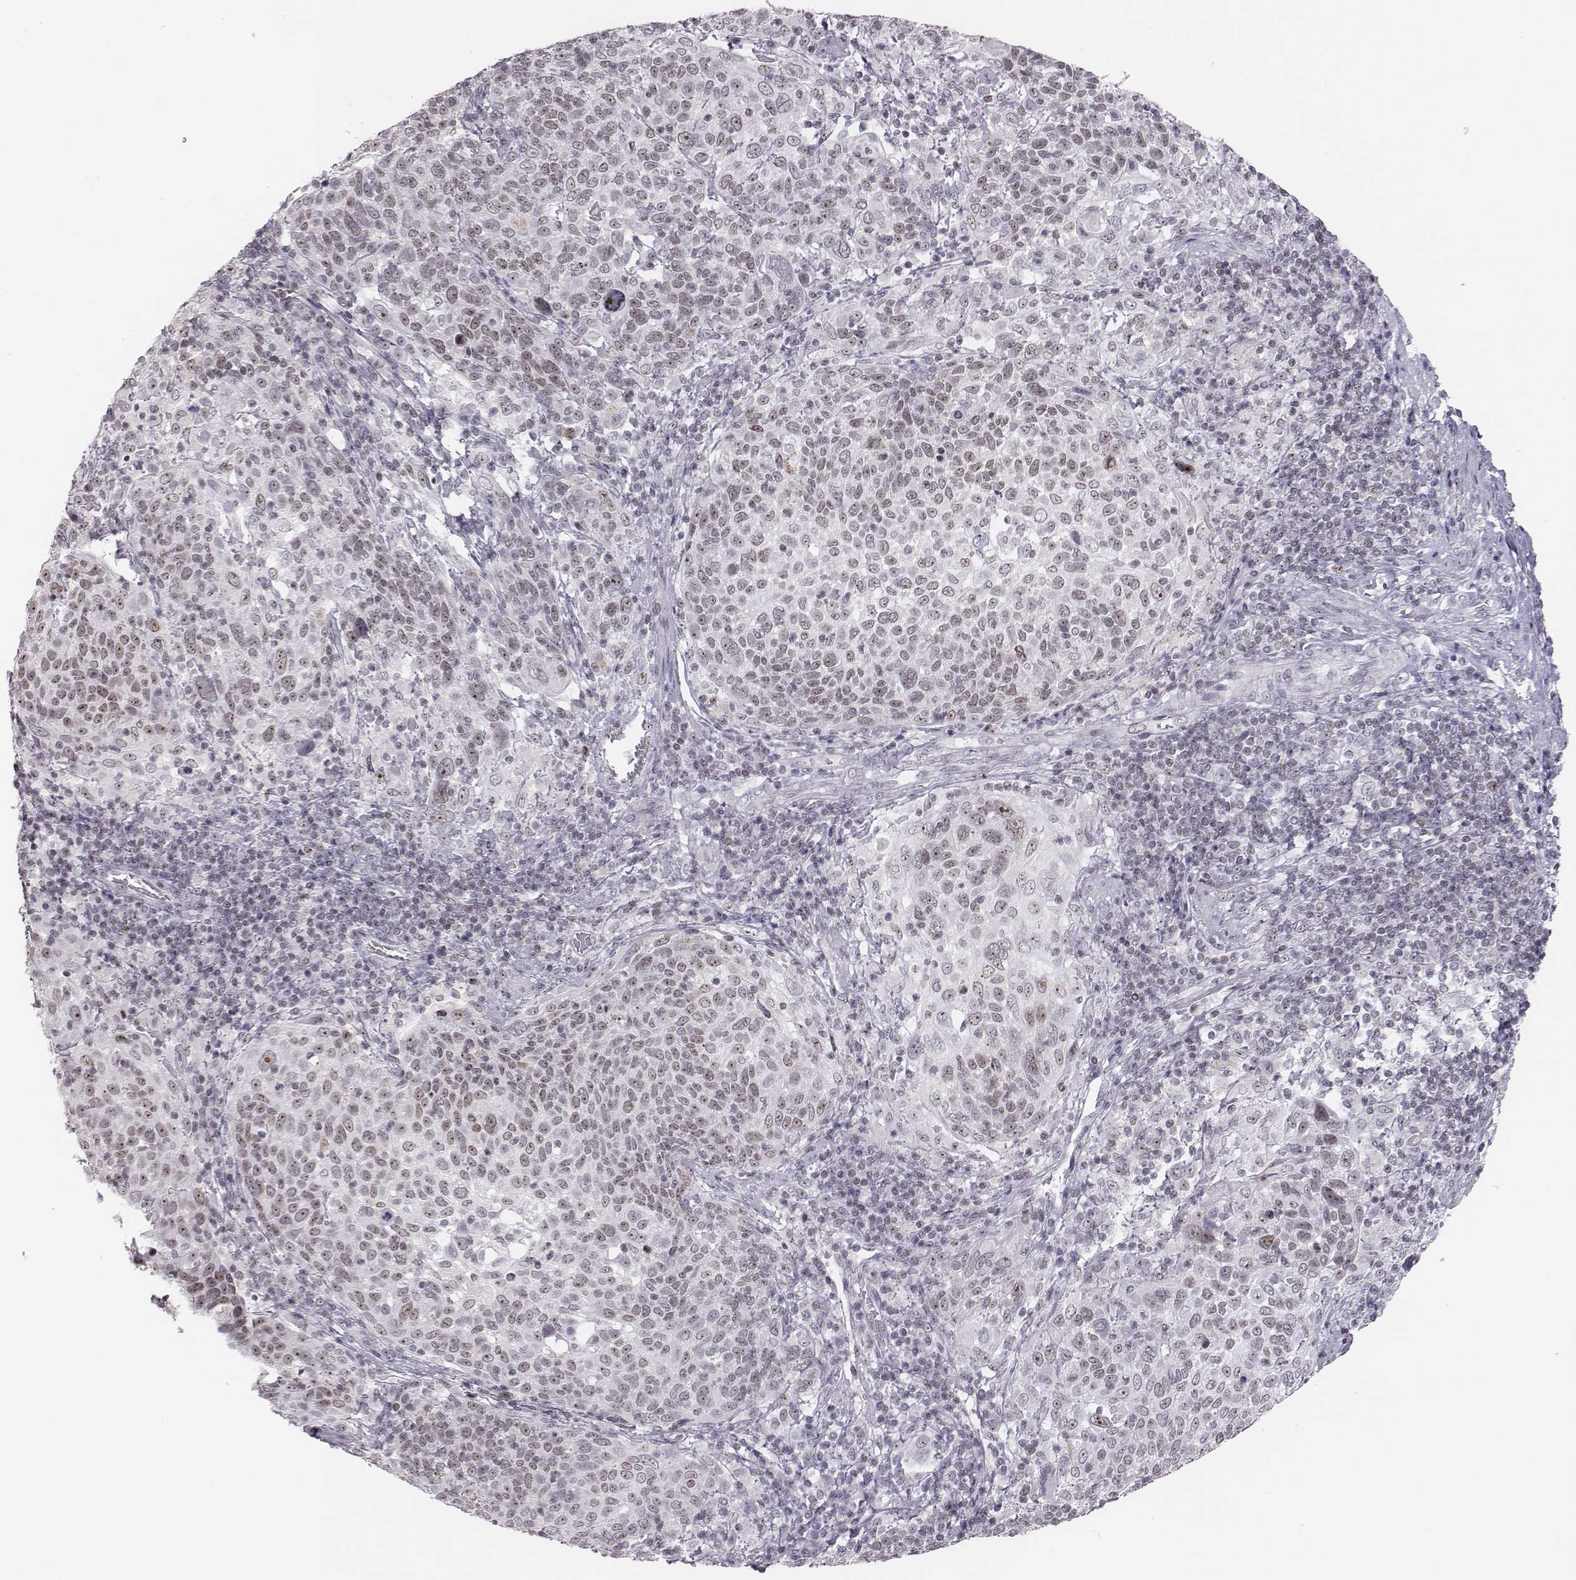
{"staining": {"intensity": "moderate", "quantity": "25%-75%", "location": "nuclear"}, "tissue": "cervical cancer", "cell_type": "Tumor cells", "image_type": "cancer", "snomed": [{"axis": "morphology", "description": "Squamous cell carcinoma, NOS"}, {"axis": "topography", "description": "Cervix"}], "caption": "This histopathology image displays cervical squamous cell carcinoma stained with immunohistochemistry to label a protein in brown. The nuclear of tumor cells show moderate positivity for the protein. Nuclei are counter-stained blue.", "gene": "NIFK", "patient": {"sex": "female", "age": 61}}